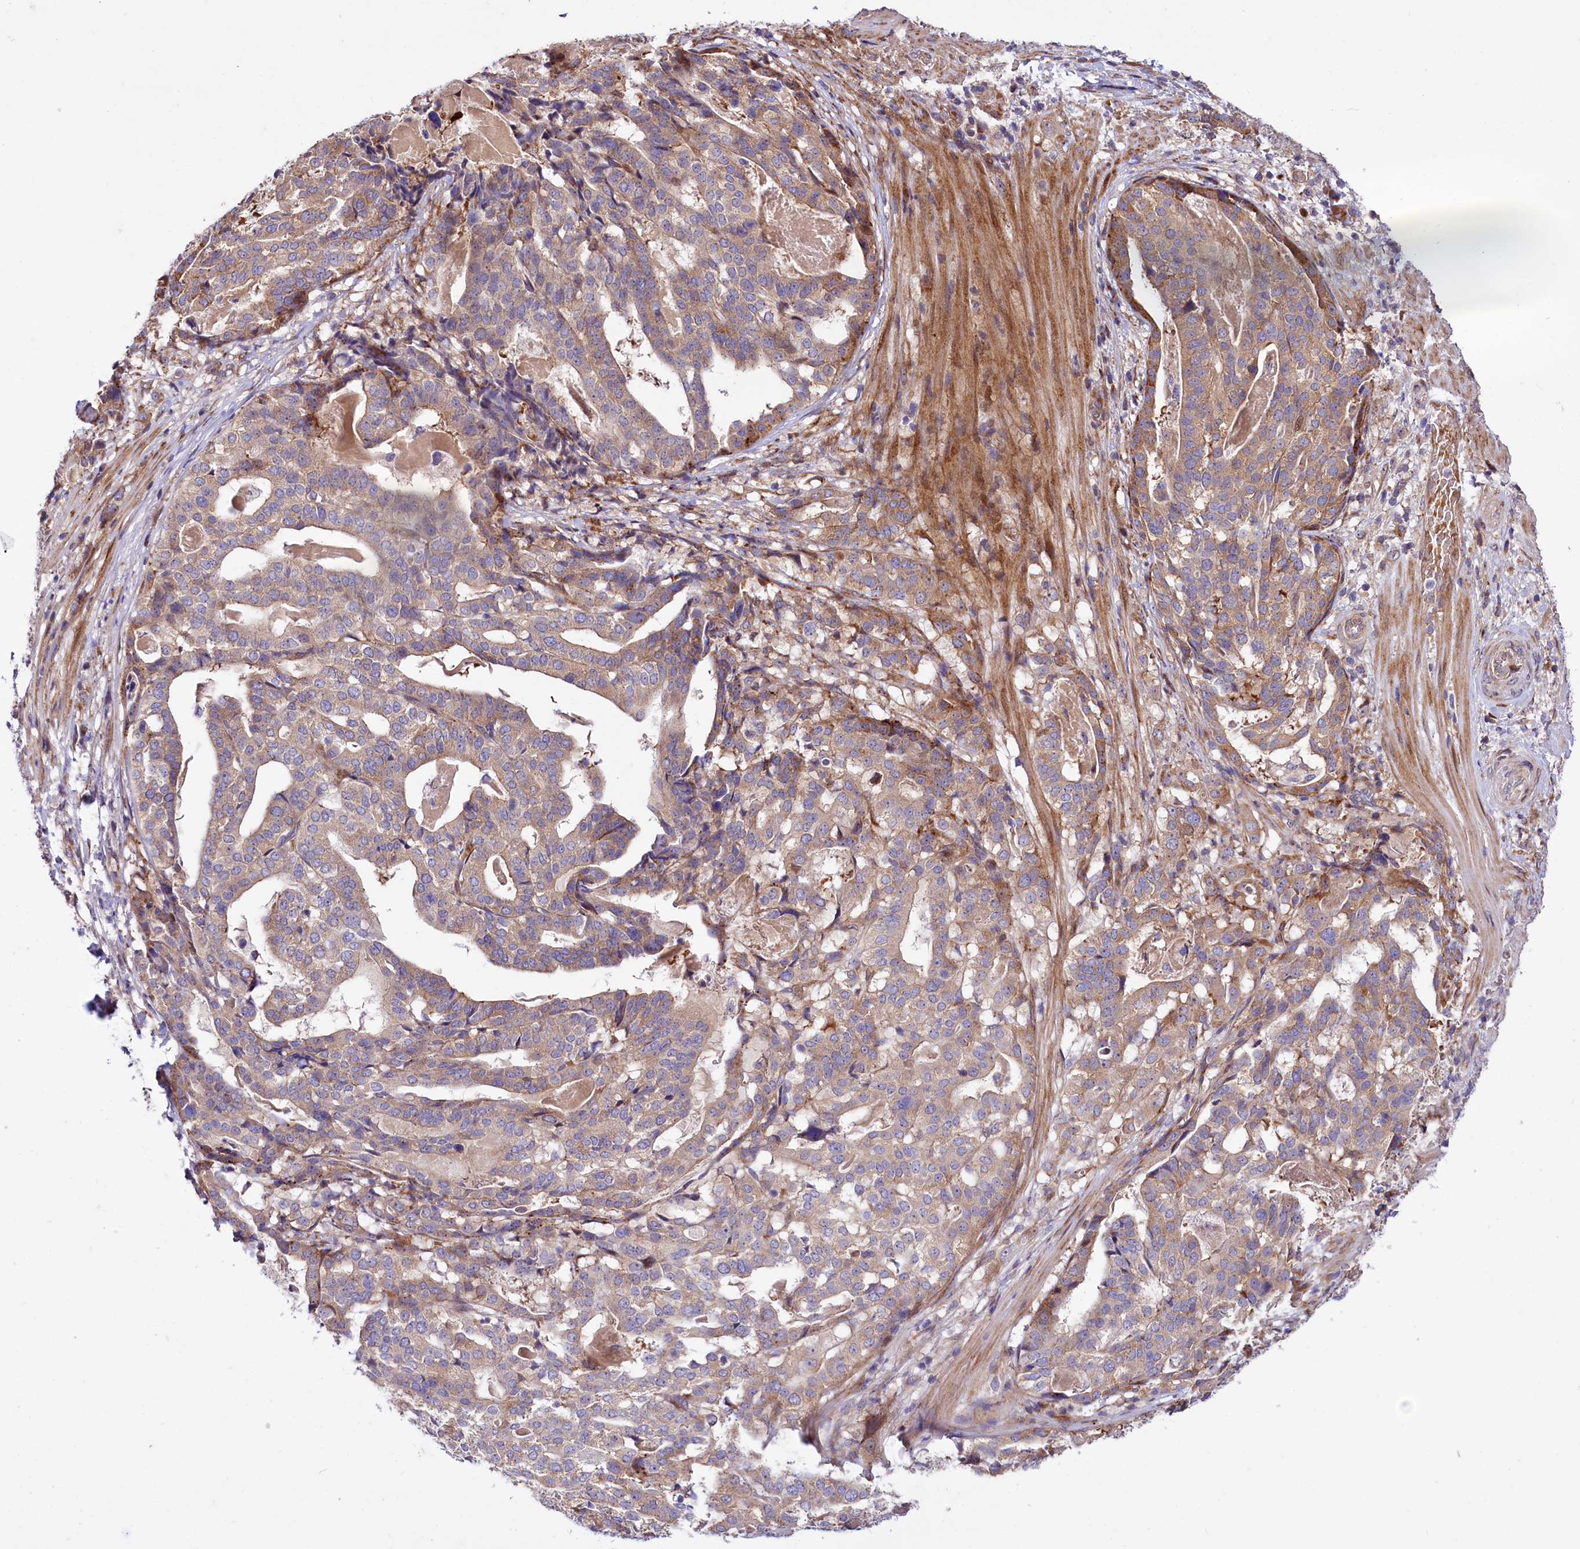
{"staining": {"intensity": "moderate", "quantity": "25%-75%", "location": "cytoplasmic/membranous"}, "tissue": "stomach cancer", "cell_type": "Tumor cells", "image_type": "cancer", "snomed": [{"axis": "morphology", "description": "Adenocarcinoma, NOS"}, {"axis": "topography", "description": "Stomach"}], "caption": "Stomach adenocarcinoma tissue reveals moderate cytoplasmic/membranous positivity in approximately 25%-75% of tumor cells Ihc stains the protein of interest in brown and the nuclei are stained blue.", "gene": "PDZRN3", "patient": {"sex": "male", "age": 48}}